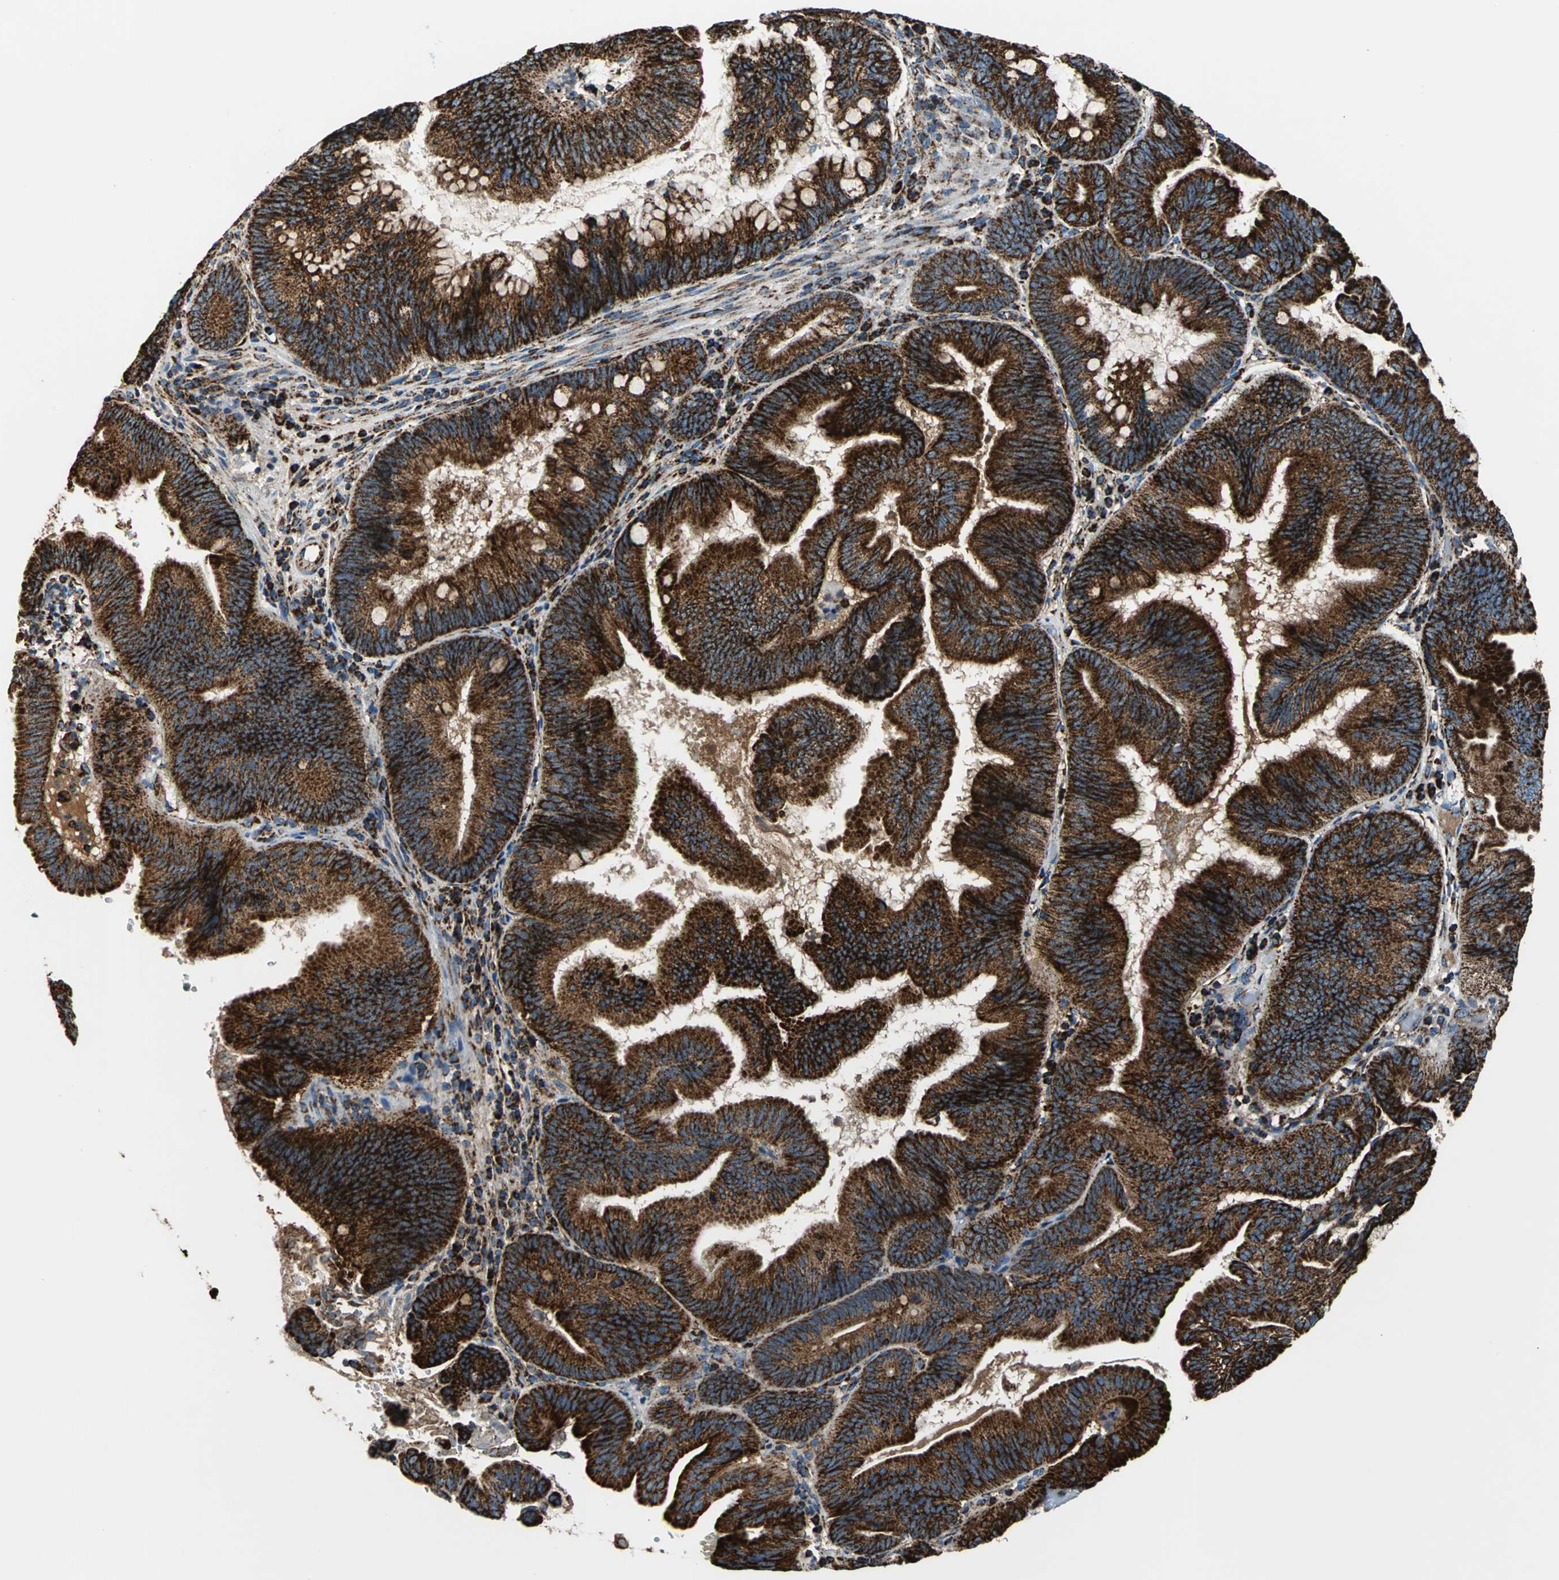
{"staining": {"intensity": "strong", "quantity": ">75%", "location": "cytoplasmic/membranous"}, "tissue": "pancreatic cancer", "cell_type": "Tumor cells", "image_type": "cancer", "snomed": [{"axis": "morphology", "description": "Adenocarcinoma, NOS"}, {"axis": "topography", "description": "Pancreas"}], "caption": "Protein staining of pancreatic cancer tissue shows strong cytoplasmic/membranous staining in about >75% of tumor cells. (Stains: DAB in brown, nuclei in blue, Microscopy: brightfield microscopy at high magnification).", "gene": "ECH1", "patient": {"sex": "male", "age": 82}}